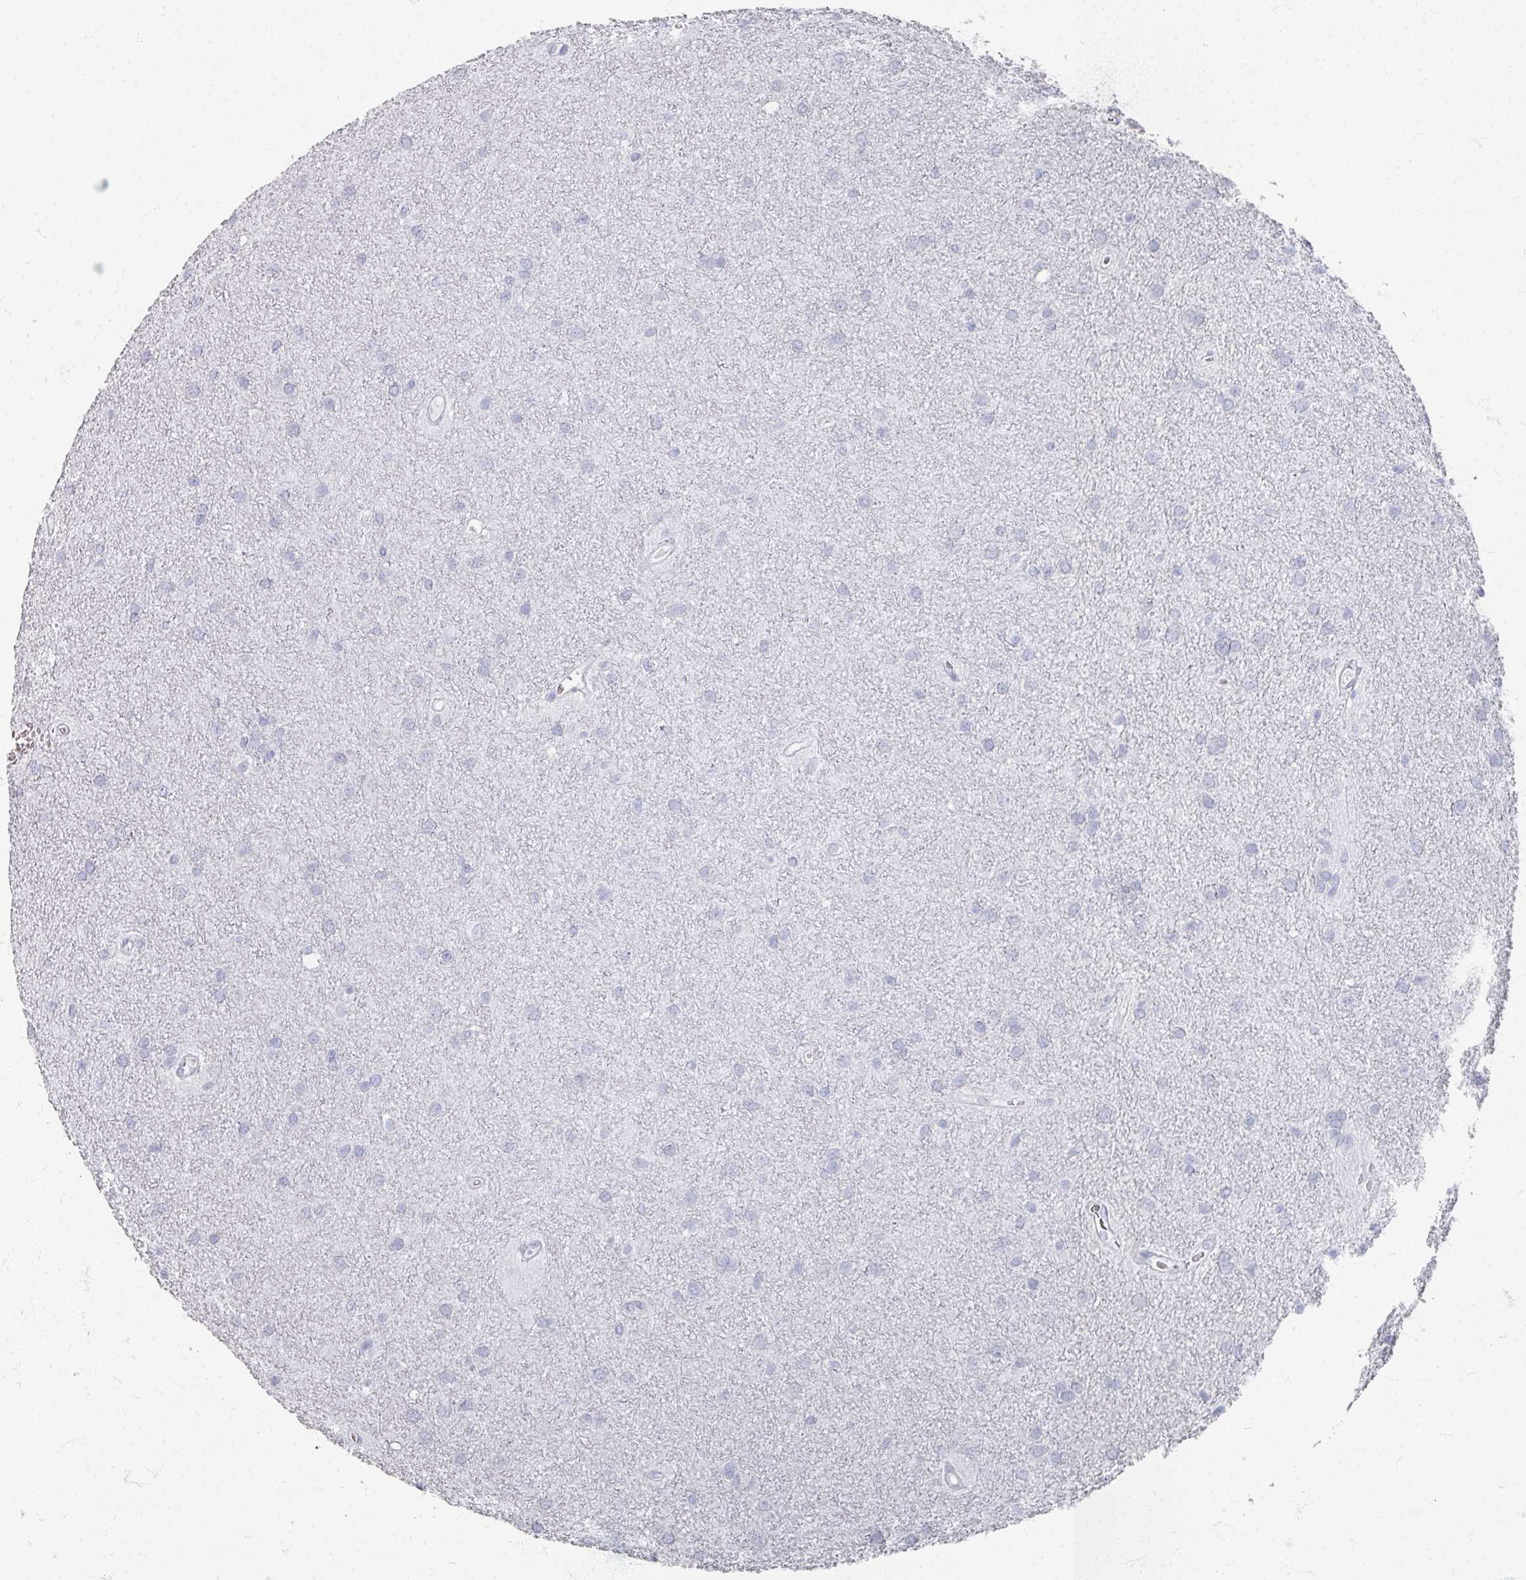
{"staining": {"intensity": "negative", "quantity": "none", "location": "none"}, "tissue": "glioma", "cell_type": "Tumor cells", "image_type": "cancer", "snomed": [{"axis": "morphology", "description": "Glioma, malignant, Low grade"}, {"axis": "topography", "description": "Cerebellum"}], "caption": "There is no significant staining in tumor cells of glioma.", "gene": "PSKH1", "patient": {"sex": "female", "age": 5}}